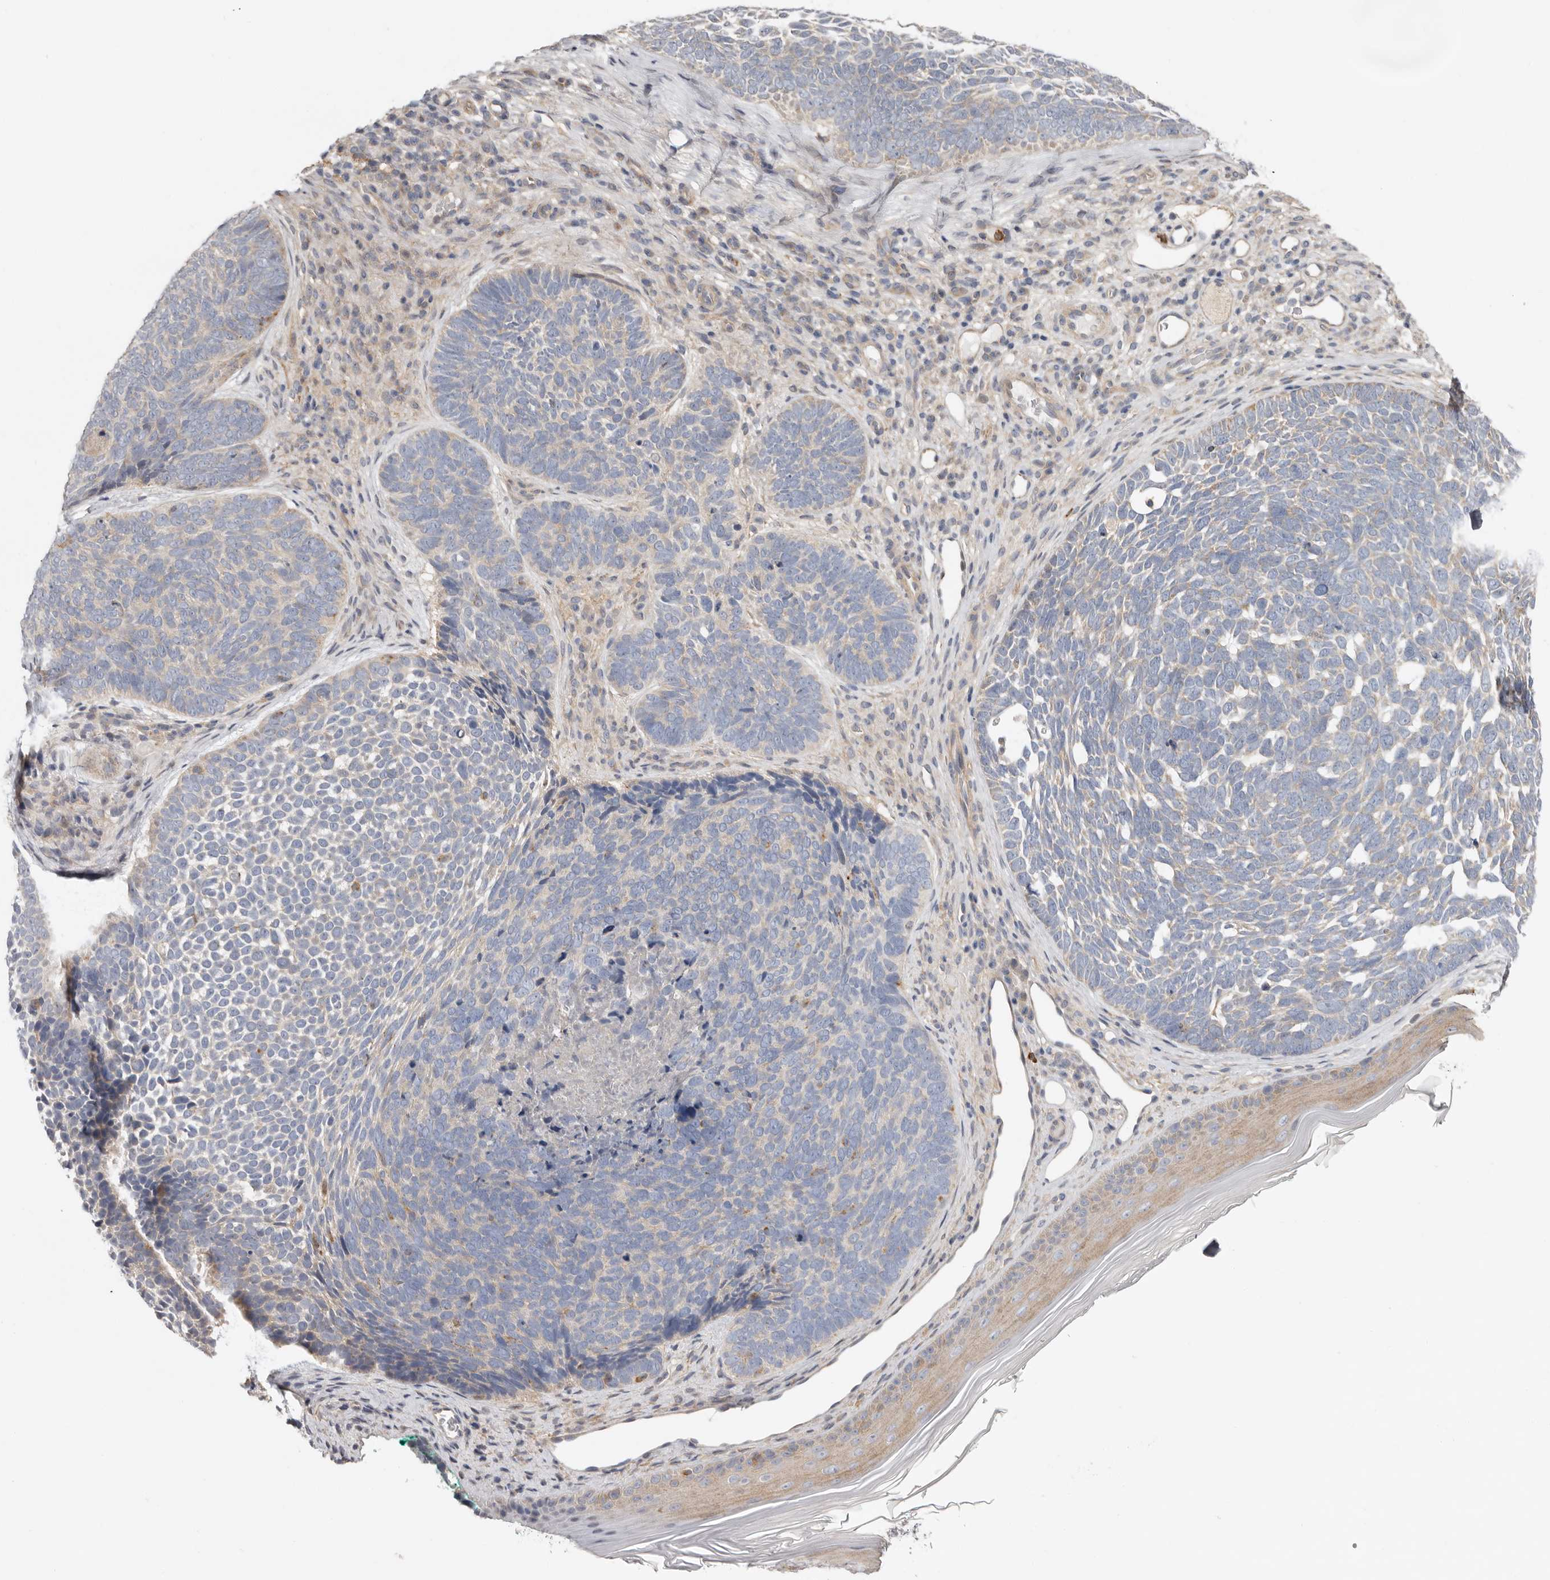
{"staining": {"intensity": "negative", "quantity": "none", "location": "none"}, "tissue": "skin cancer", "cell_type": "Tumor cells", "image_type": "cancer", "snomed": [{"axis": "morphology", "description": "Basal cell carcinoma"}, {"axis": "topography", "description": "Skin"}], "caption": "IHC histopathology image of basal cell carcinoma (skin) stained for a protein (brown), which reveals no expression in tumor cells.", "gene": "MSRB2", "patient": {"sex": "female", "age": 85}}